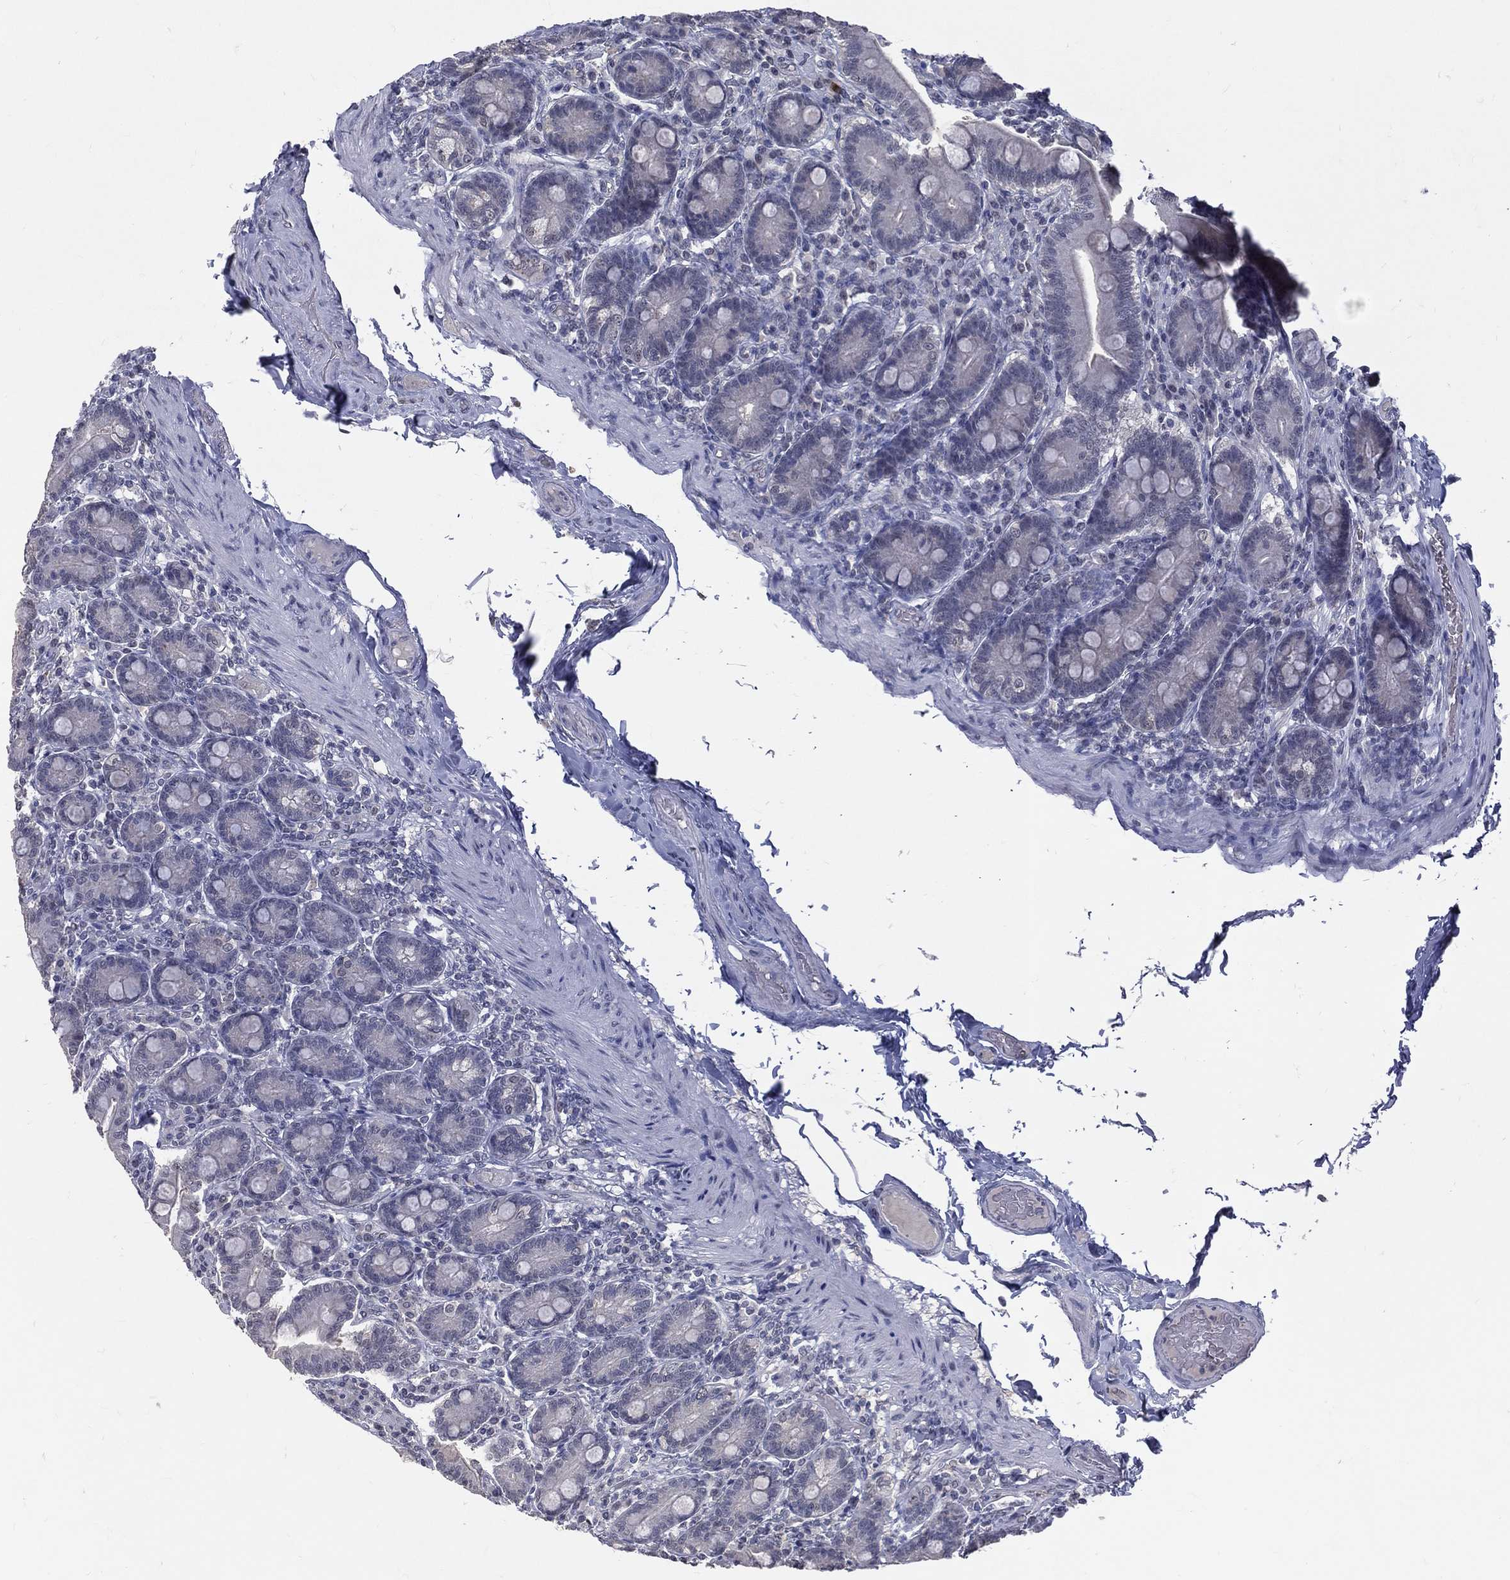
{"staining": {"intensity": "negative", "quantity": "none", "location": "none"}, "tissue": "small intestine", "cell_type": "Glandular cells", "image_type": "normal", "snomed": [{"axis": "morphology", "description": "Normal tissue, NOS"}, {"axis": "topography", "description": "Small intestine"}], "caption": "Immunohistochemistry (IHC) histopathology image of unremarkable small intestine: human small intestine stained with DAB (3,3'-diaminobenzidine) reveals no significant protein positivity in glandular cells. (Brightfield microscopy of DAB (3,3'-diaminobenzidine) immunohistochemistry (IHC) at high magnification).", "gene": "DSG4", "patient": {"sex": "male", "age": 66}}